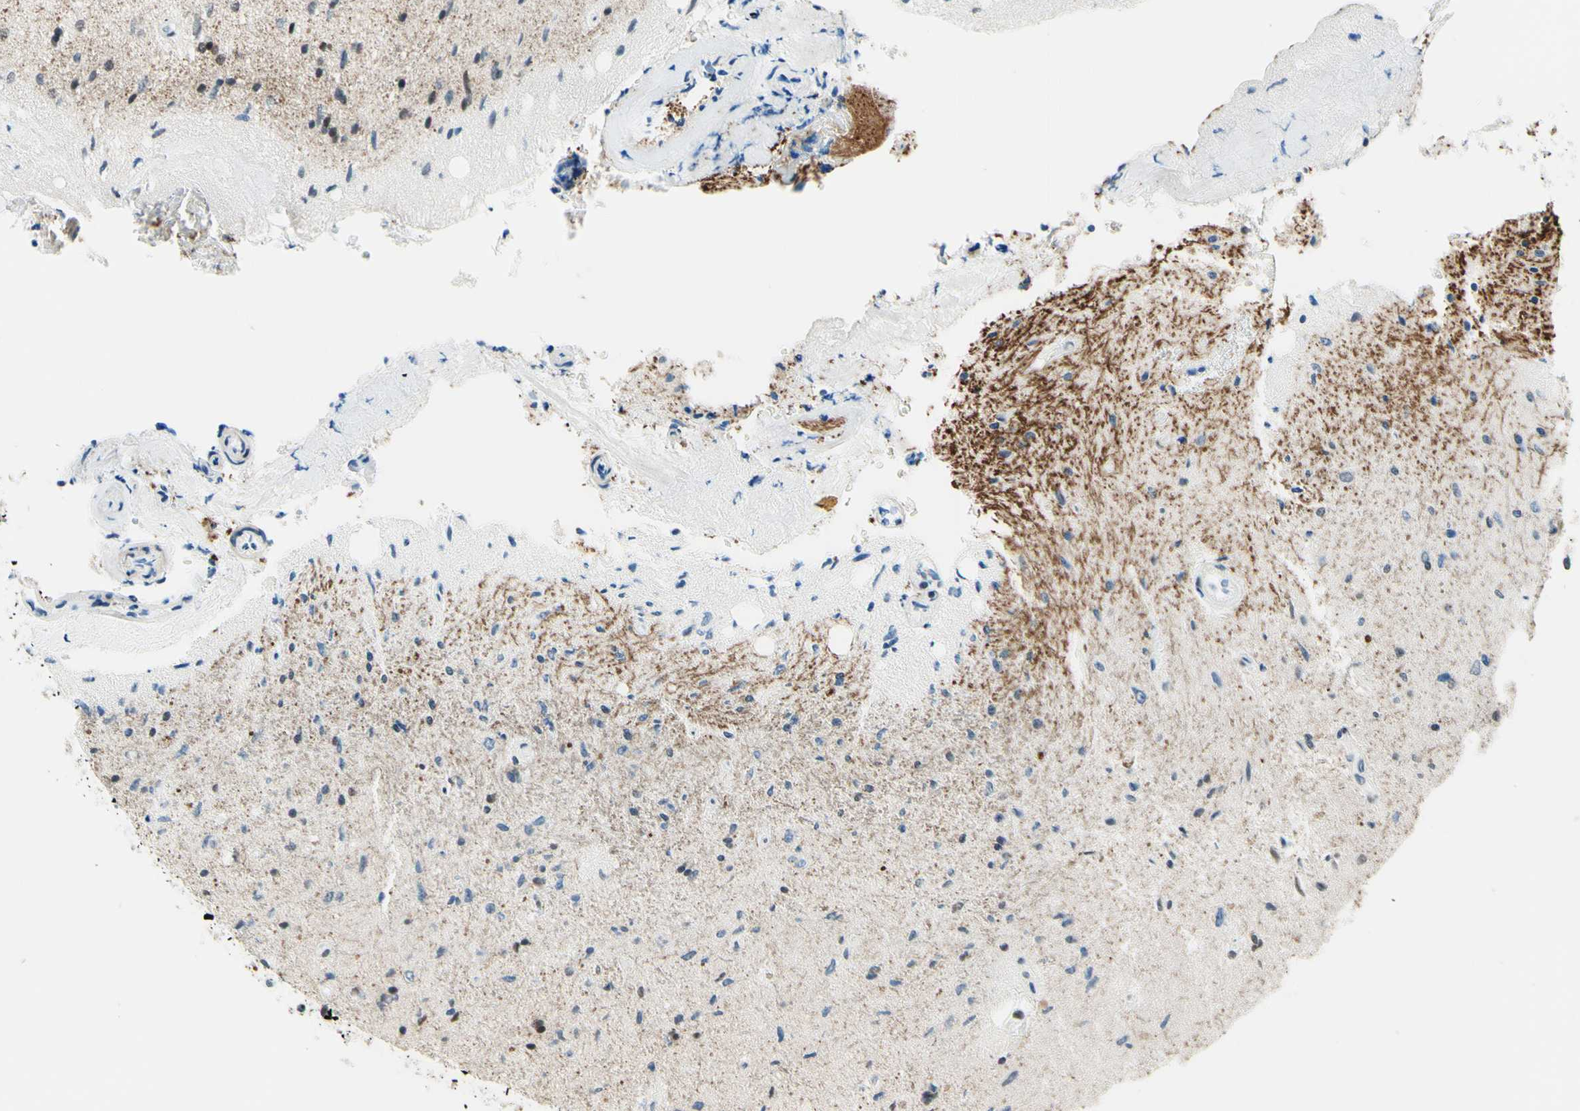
{"staining": {"intensity": "weak", "quantity": "25%-75%", "location": "cytoplasmic/membranous,nuclear"}, "tissue": "glioma", "cell_type": "Tumor cells", "image_type": "cancer", "snomed": [{"axis": "morphology", "description": "Glioma, malignant, Low grade"}, {"axis": "topography", "description": "Brain"}], "caption": "Immunohistochemical staining of glioma exhibits low levels of weak cytoplasmic/membranous and nuclear protein expression in about 25%-75% of tumor cells.", "gene": "CBX7", "patient": {"sex": "male", "age": 77}}